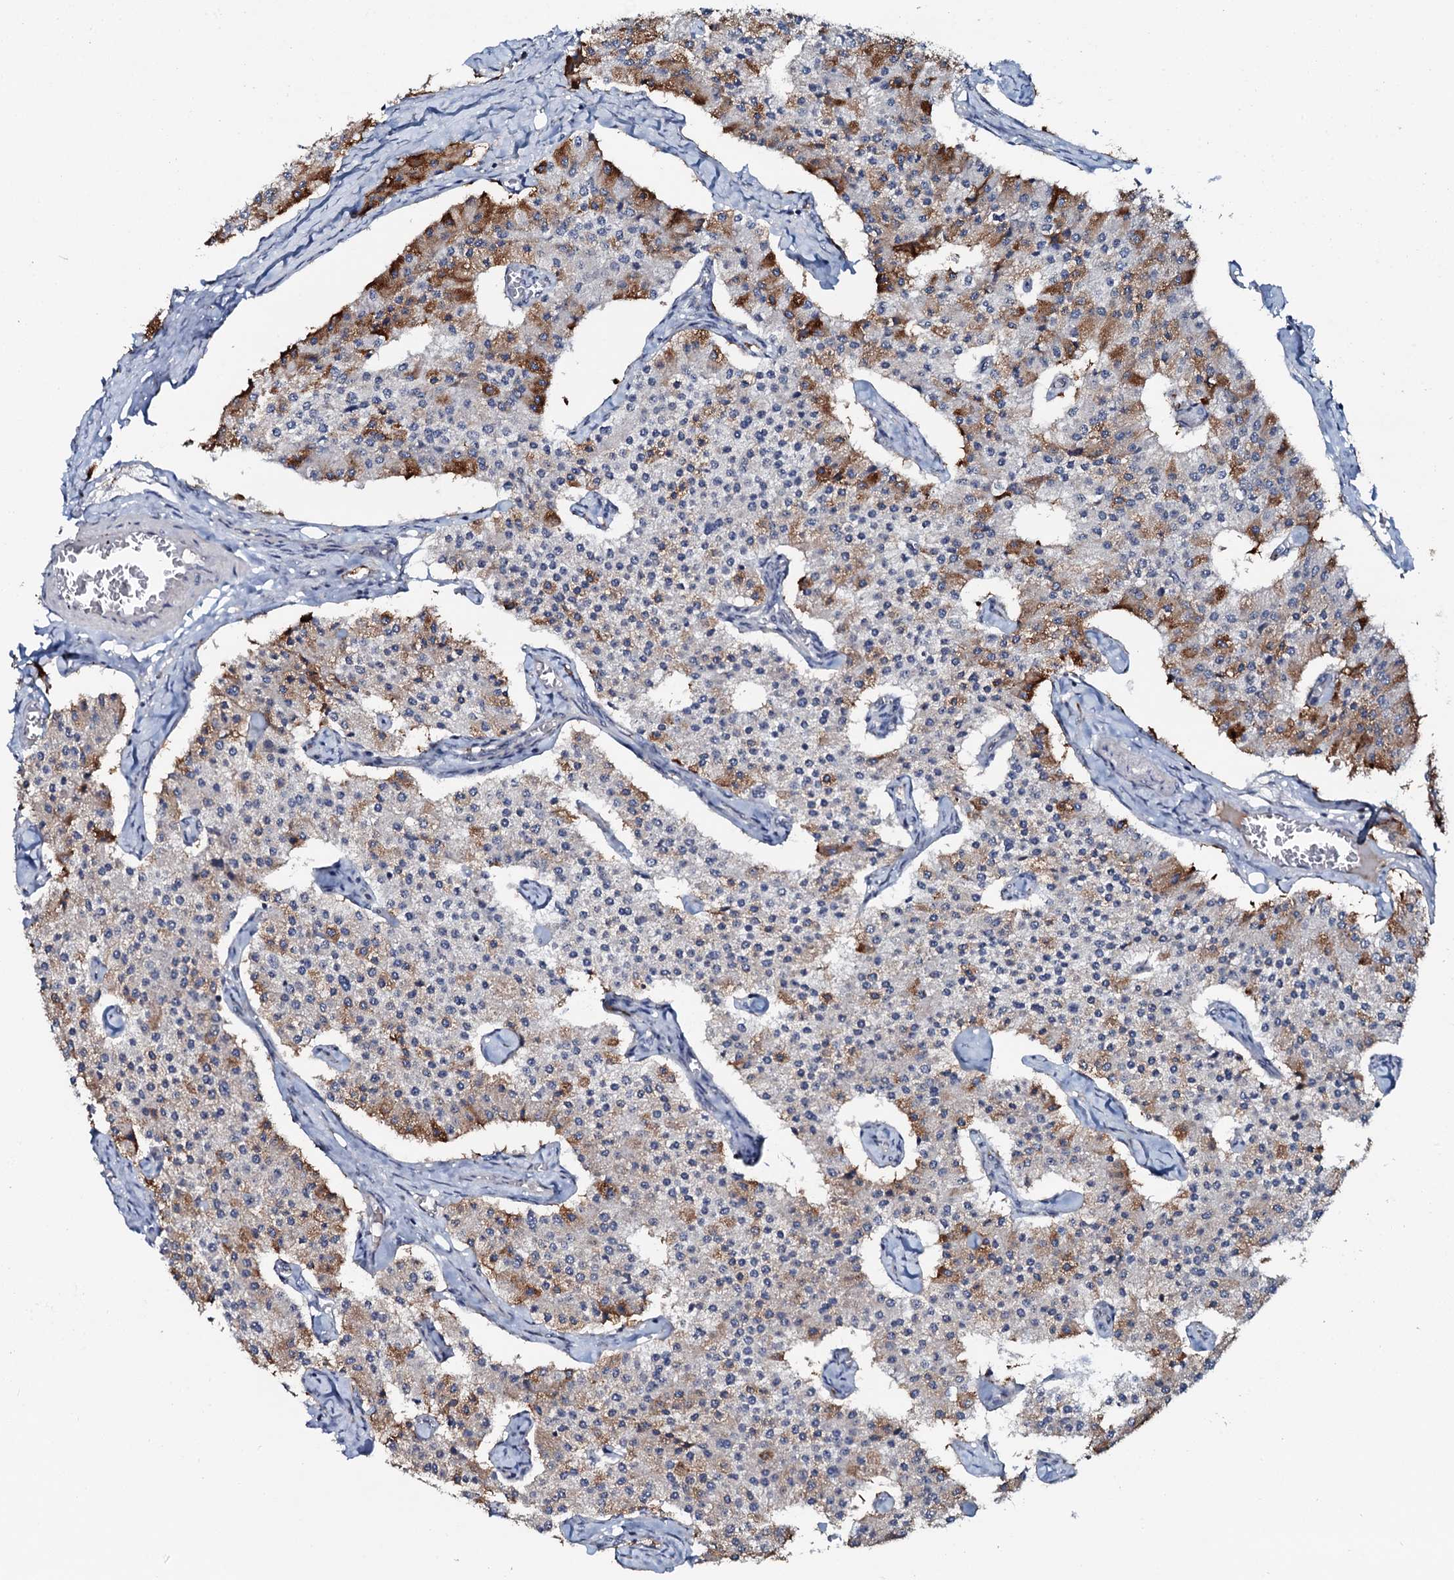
{"staining": {"intensity": "strong", "quantity": "<25%", "location": "cytoplasmic/membranous"}, "tissue": "carcinoid", "cell_type": "Tumor cells", "image_type": "cancer", "snomed": [{"axis": "morphology", "description": "Carcinoid, malignant, NOS"}, {"axis": "topography", "description": "Colon"}], "caption": "This histopathology image reveals carcinoid (malignant) stained with IHC to label a protein in brown. The cytoplasmic/membranous of tumor cells show strong positivity for the protein. Nuclei are counter-stained blue.", "gene": "SNTA1", "patient": {"sex": "female", "age": 52}}